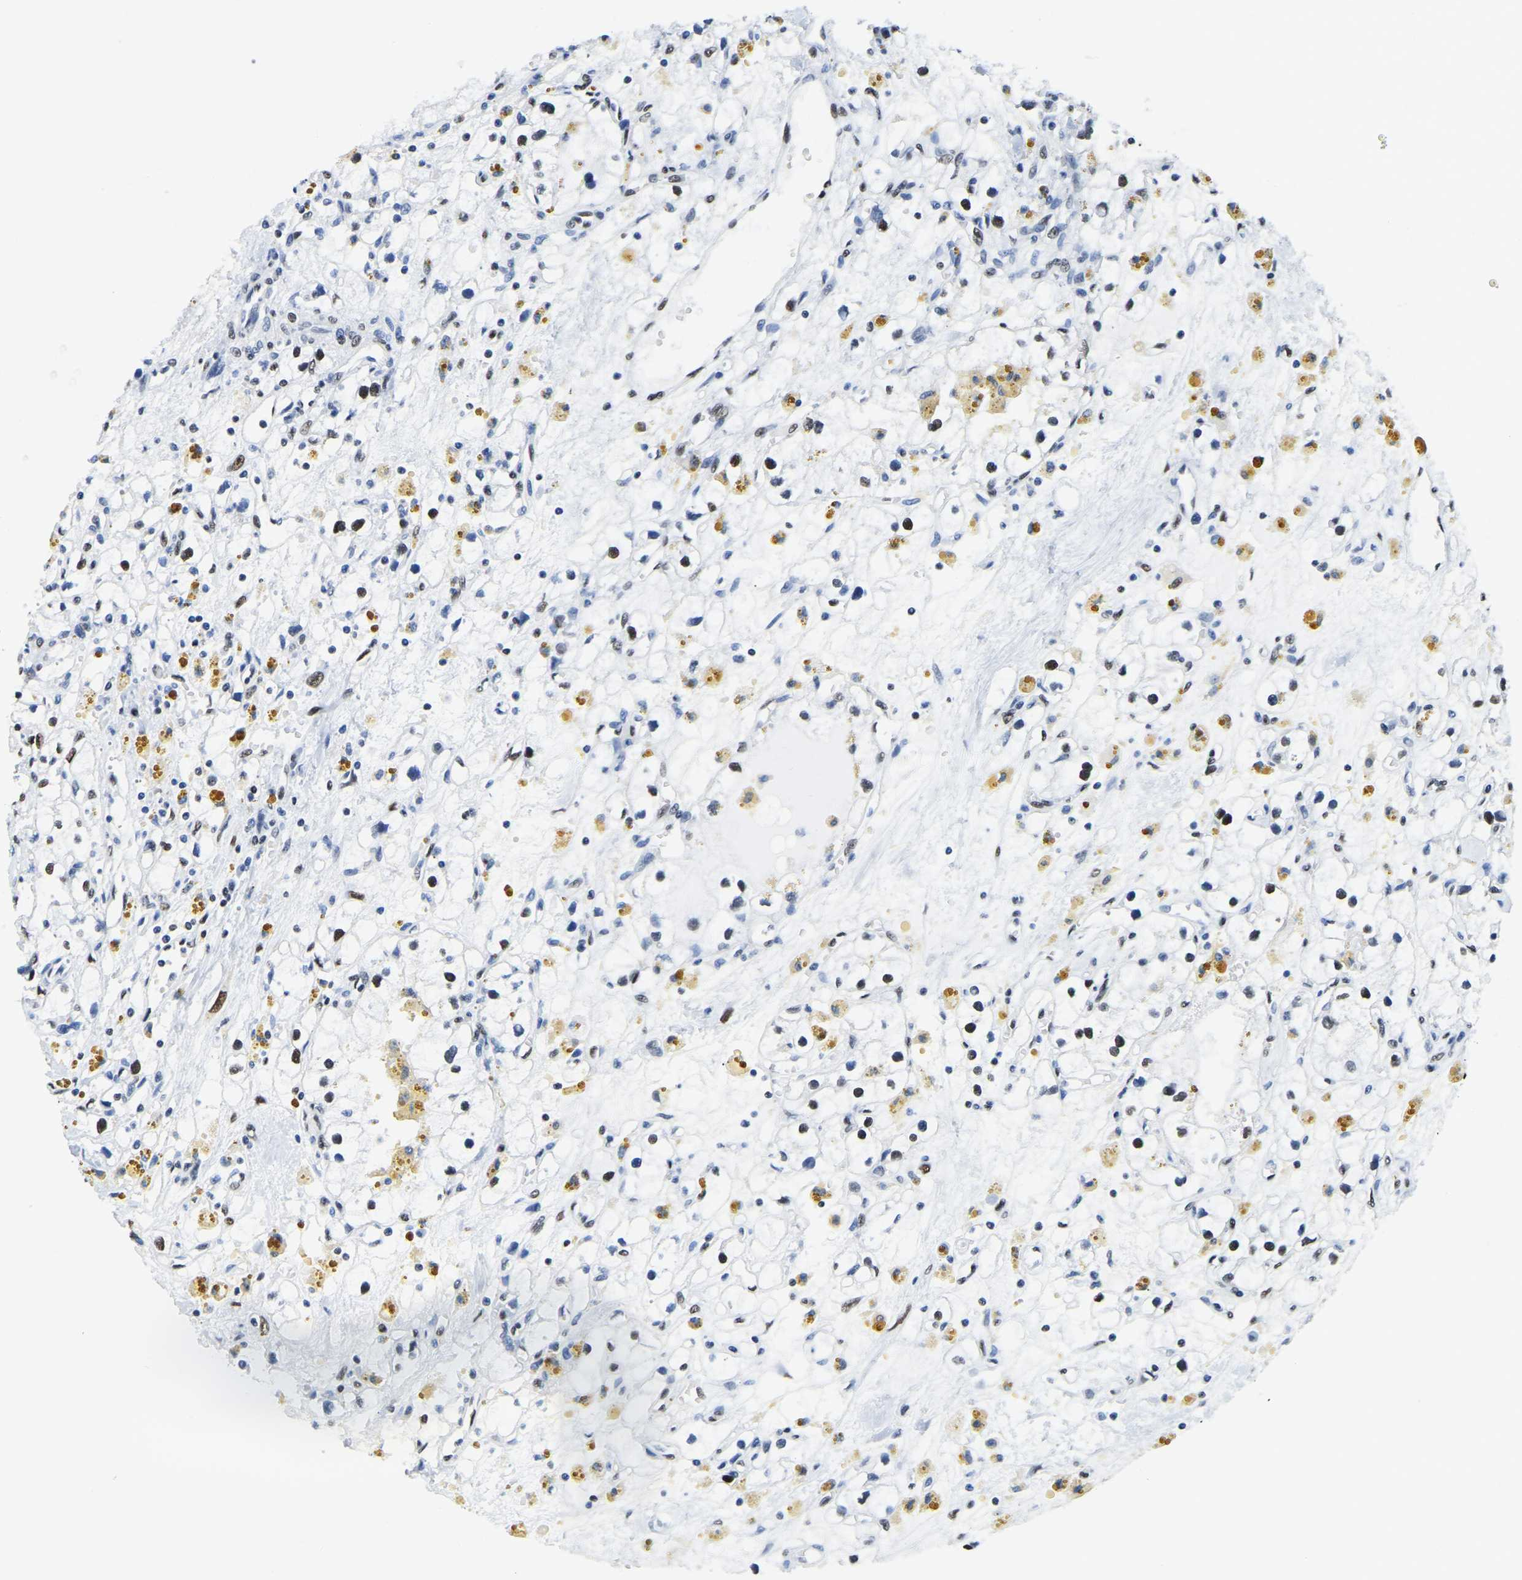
{"staining": {"intensity": "moderate", "quantity": "<25%", "location": "nuclear"}, "tissue": "renal cancer", "cell_type": "Tumor cells", "image_type": "cancer", "snomed": [{"axis": "morphology", "description": "Adenocarcinoma, NOS"}, {"axis": "topography", "description": "Kidney"}], "caption": "Renal adenocarcinoma was stained to show a protein in brown. There is low levels of moderate nuclear expression in about <25% of tumor cells.", "gene": "UBA1", "patient": {"sex": "male", "age": 56}}